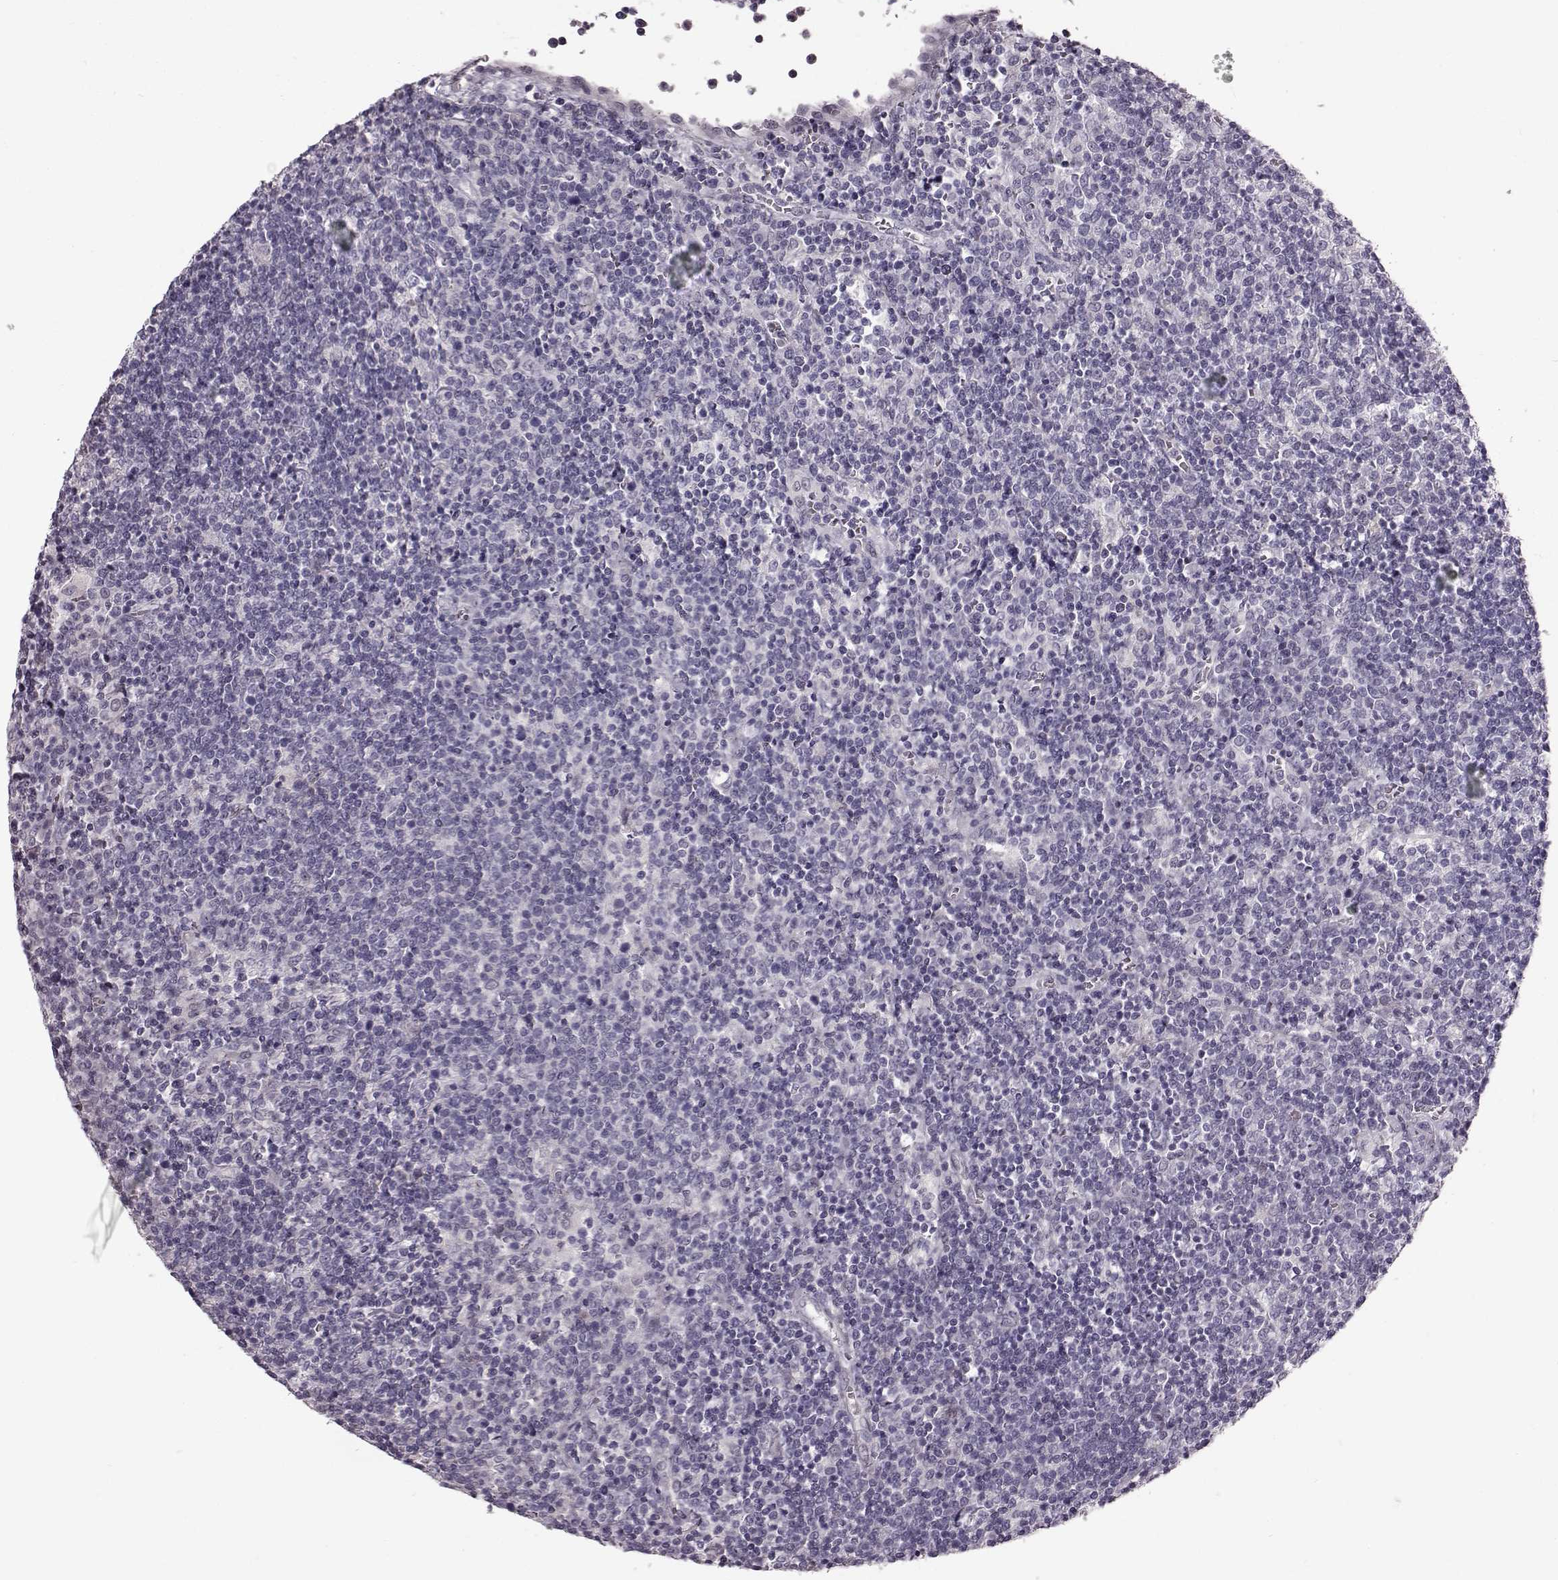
{"staining": {"intensity": "negative", "quantity": "none", "location": "none"}, "tissue": "lymphoma", "cell_type": "Tumor cells", "image_type": "cancer", "snomed": [{"axis": "morphology", "description": "Malignant lymphoma, non-Hodgkin's type, High grade"}, {"axis": "topography", "description": "Lymph node"}], "caption": "IHC micrograph of neoplastic tissue: human malignant lymphoma, non-Hodgkin's type (high-grade) stained with DAB reveals no significant protein expression in tumor cells.", "gene": "TCHHL1", "patient": {"sex": "male", "age": 61}}